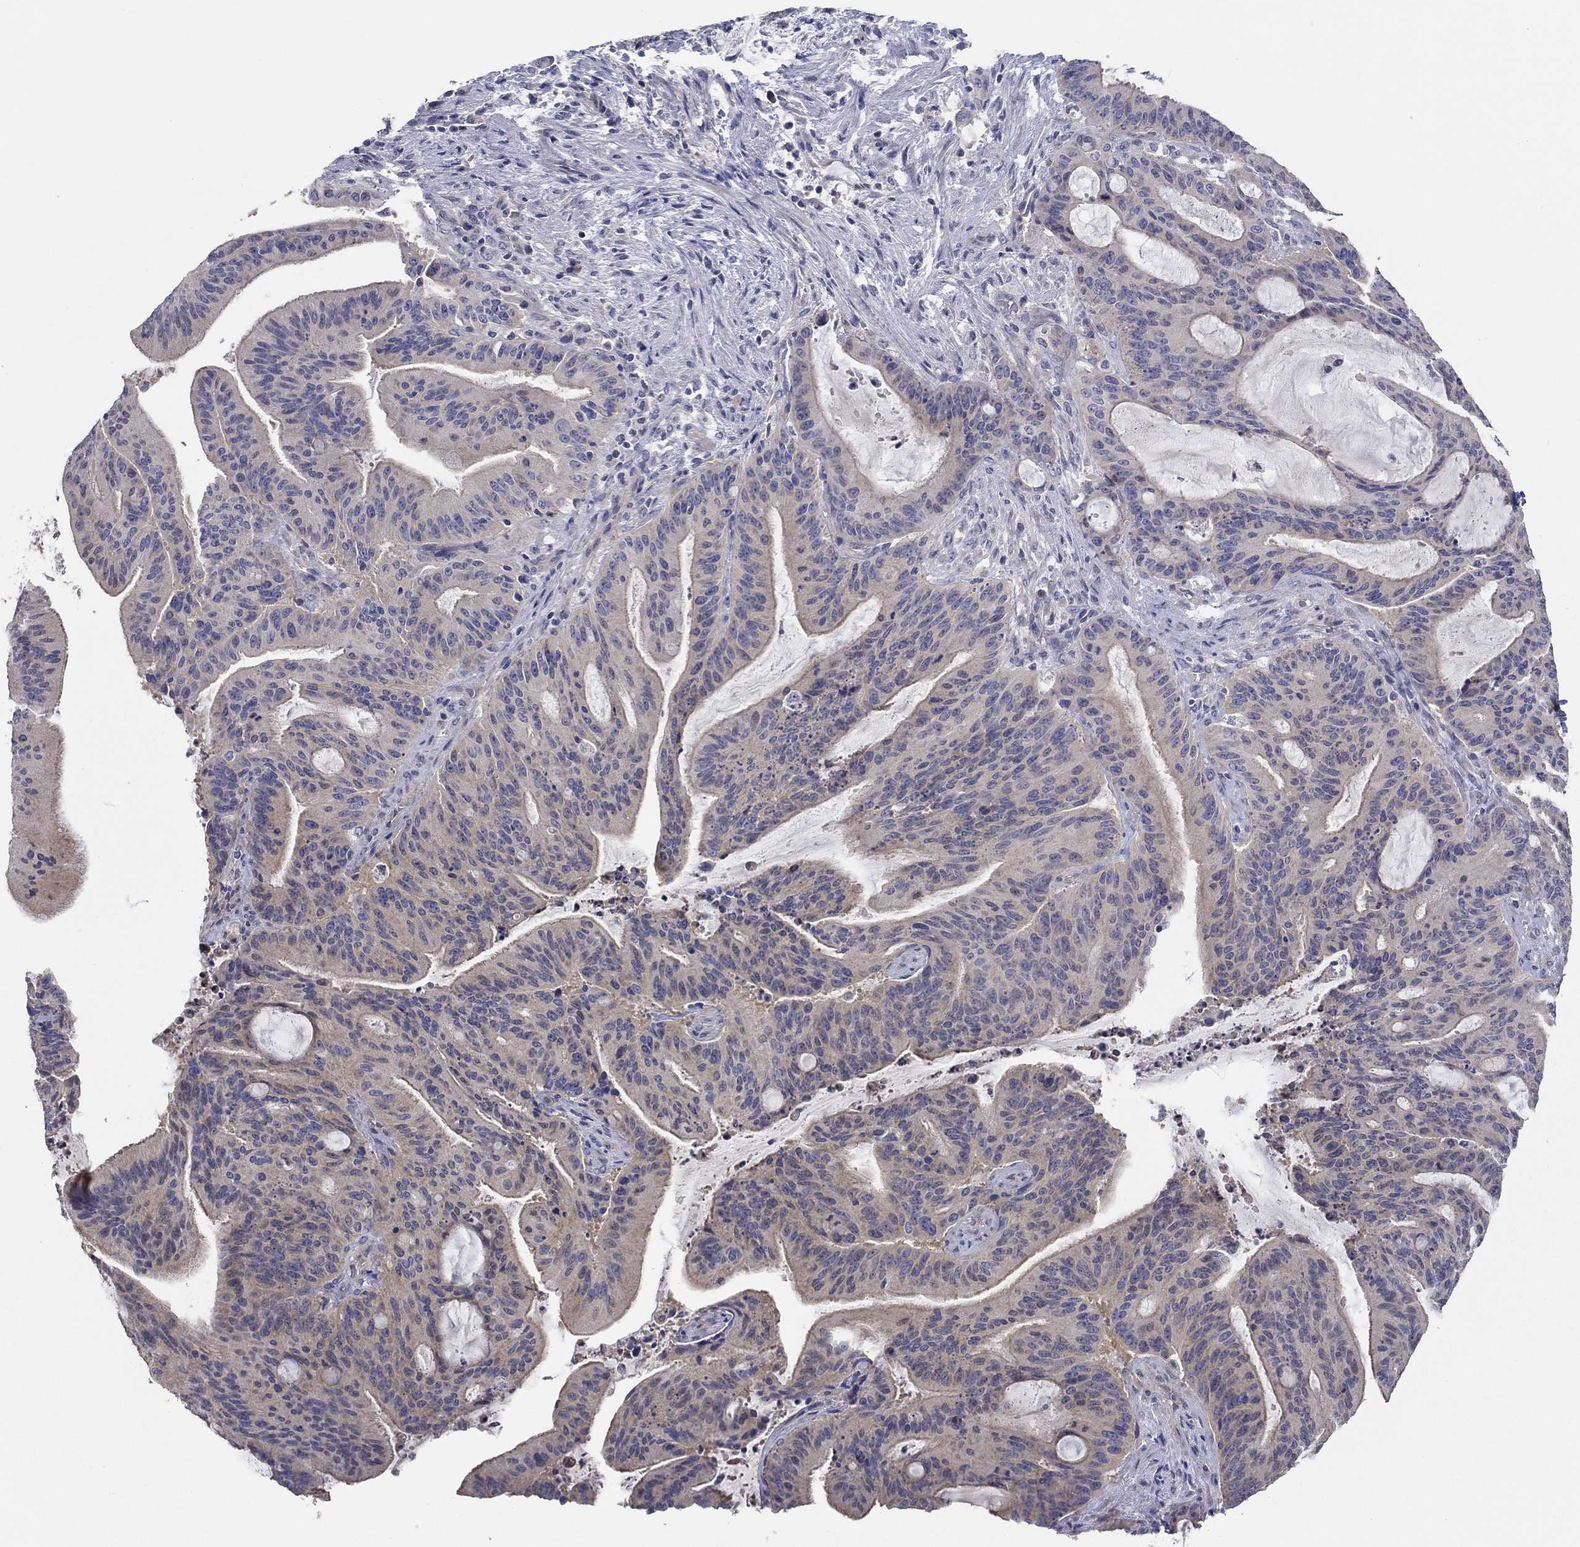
{"staining": {"intensity": "weak", "quantity": "25%-75%", "location": "cytoplasmic/membranous"}, "tissue": "liver cancer", "cell_type": "Tumor cells", "image_type": "cancer", "snomed": [{"axis": "morphology", "description": "Cholangiocarcinoma"}, {"axis": "topography", "description": "Liver"}], "caption": "Approximately 25%-75% of tumor cells in liver cancer demonstrate weak cytoplasmic/membranous protein expression as visualized by brown immunohistochemical staining.", "gene": "DOCK3", "patient": {"sex": "female", "age": 73}}